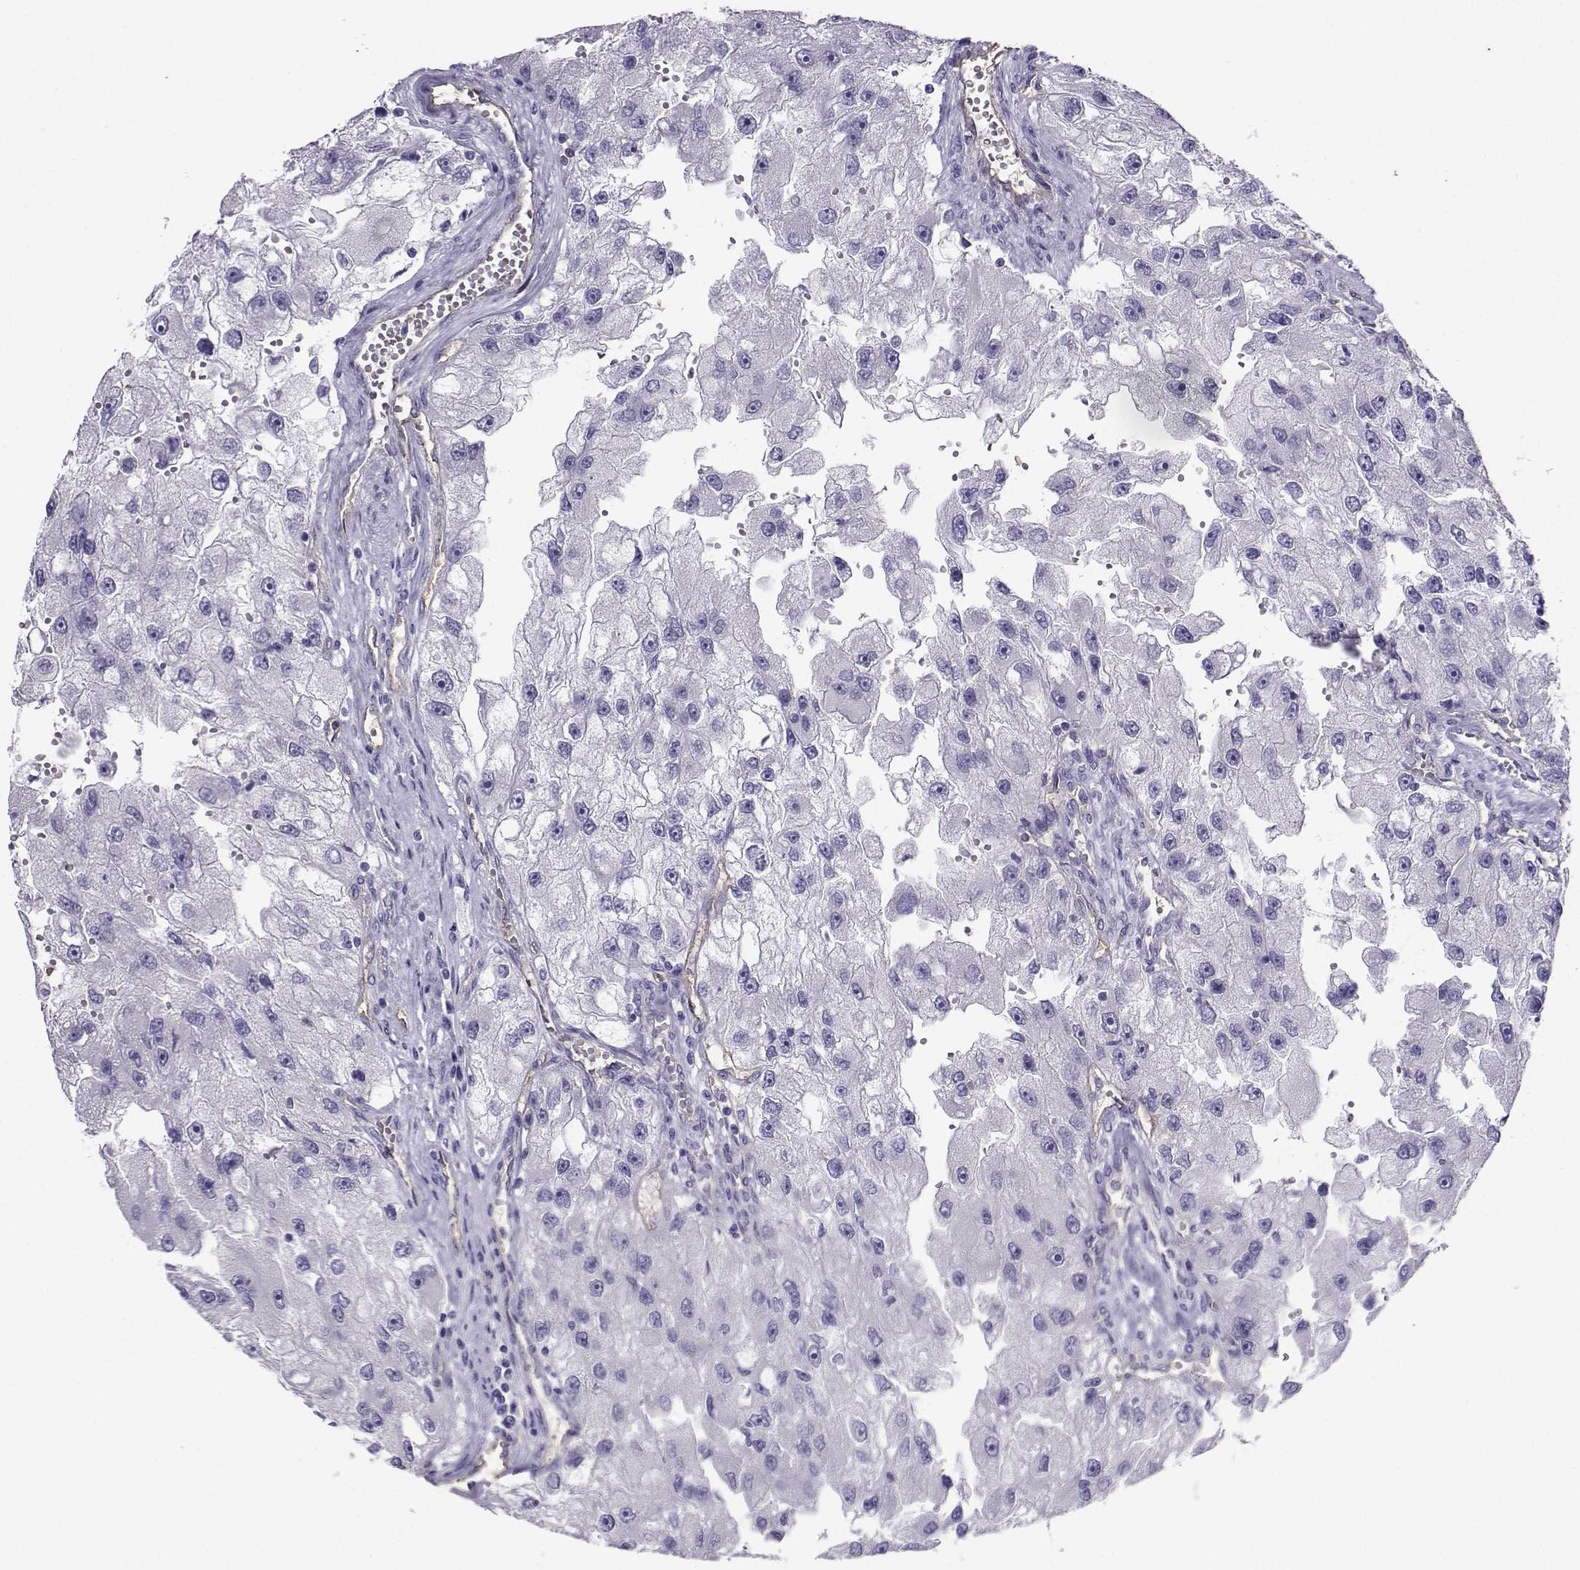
{"staining": {"intensity": "negative", "quantity": "none", "location": "none"}, "tissue": "renal cancer", "cell_type": "Tumor cells", "image_type": "cancer", "snomed": [{"axis": "morphology", "description": "Adenocarcinoma, NOS"}, {"axis": "topography", "description": "Kidney"}], "caption": "A micrograph of renal cancer (adenocarcinoma) stained for a protein shows no brown staining in tumor cells.", "gene": "CLUL1", "patient": {"sex": "male", "age": 63}}